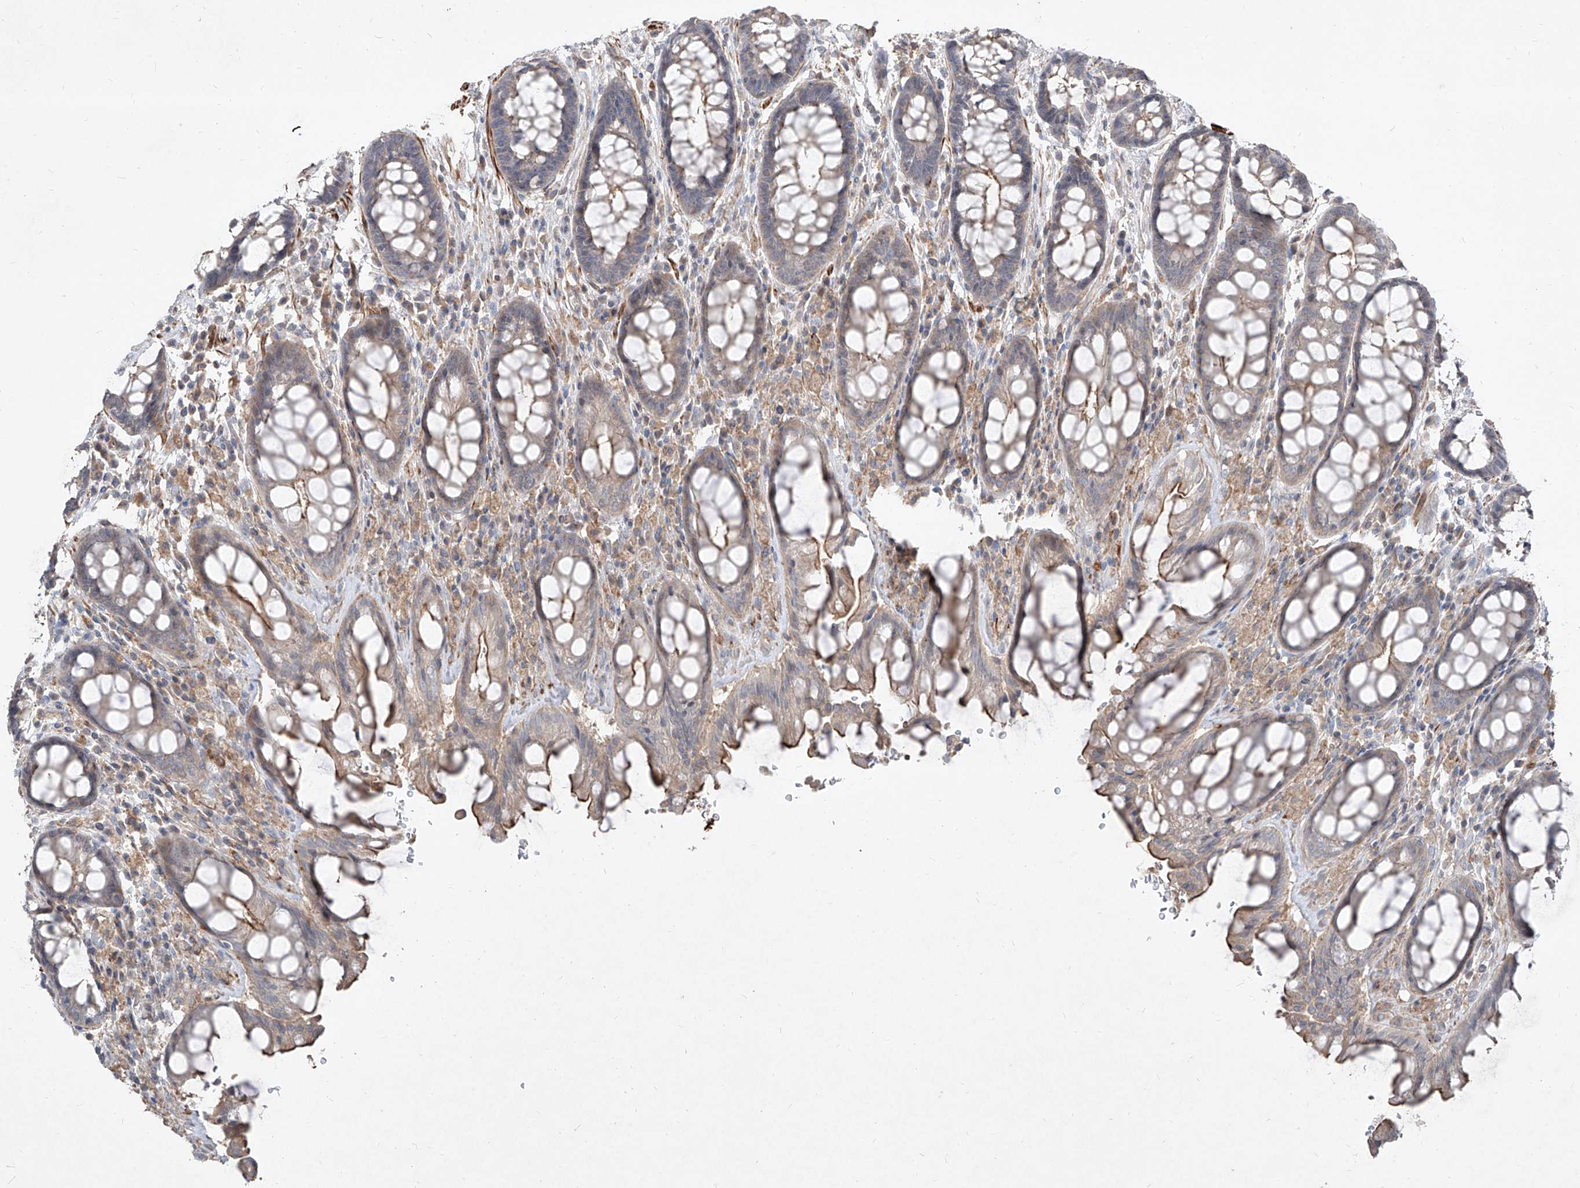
{"staining": {"intensity": "moderate", "quantity": "<25%", "location": "cytoplasmic/membranous"}, "tissue": "rectum", "cell_type": "Glandular cells", "image_type": "normal", "snomed": [{"axis": "morphology", "description": "Normal tissue, NOS"}, {"axis": "topography", "description": "Rectum"}], "caption": "Immunohistochemical staining of normal human rectum reveals low levels of moderate cytoplasmic/membranous staining in about <25% of glandular cells. (DAB (3,3'-diaminobenzidine) IHC with brightfield microscopy, high magnification).", "gene": "UFD1", "patient": {"sex": "male", "age": 64}}